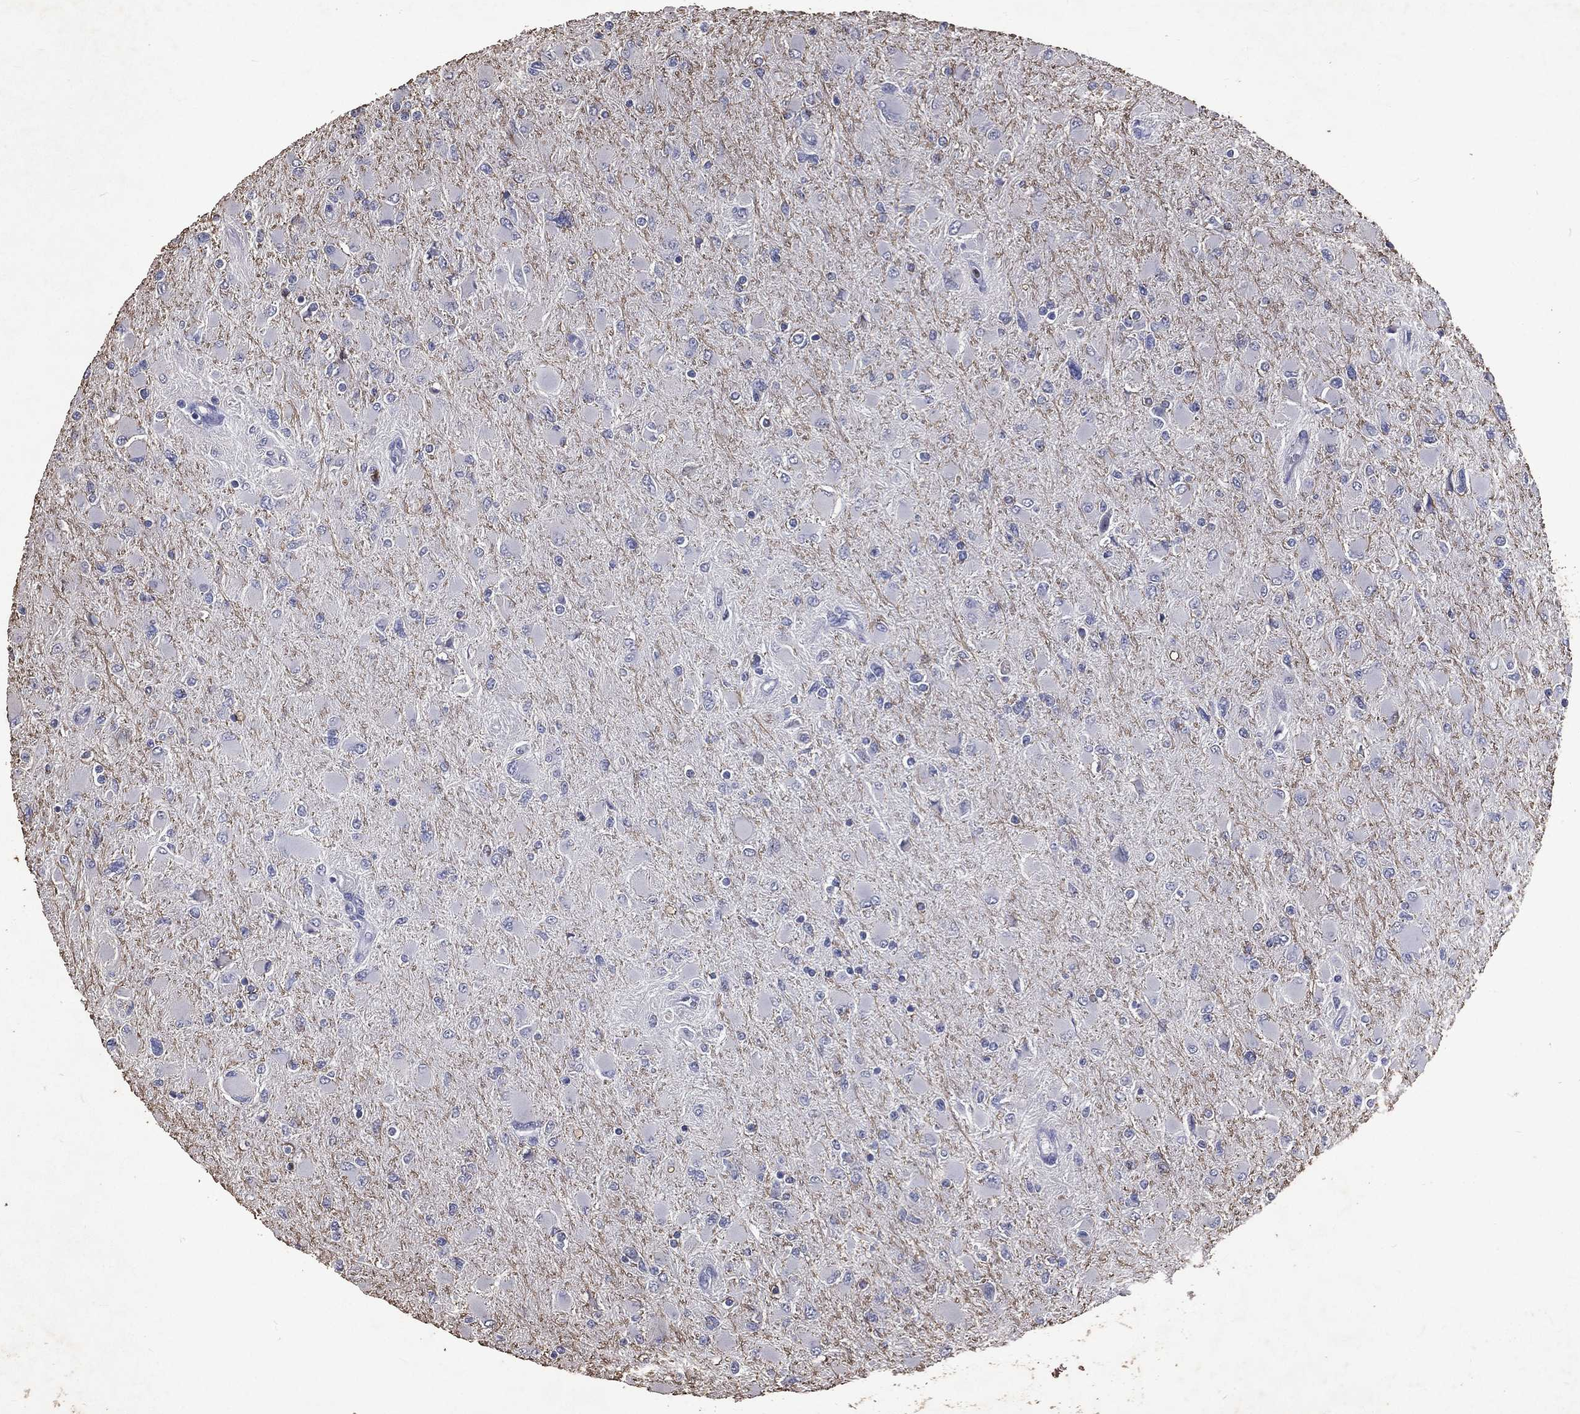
{"staining": {"intensity": "negative", "quantity": "none", "location": "none"}, "tissue": "glioma", "cell_type": "Tumor cells", "image_type": "cancer", "snomed": [{"axis": "morphology", "description": "Glioma, malignant, High grade"}, {"axis": "topography", "description": "Cerebral cortex"}], "caption": "Immunohistochemical staining of human malignant glioma (high-grade) reveals no significant expression in tumor cells.", "gene": "SLC34A2", "patient": {"sex": "female", "age": 36}}